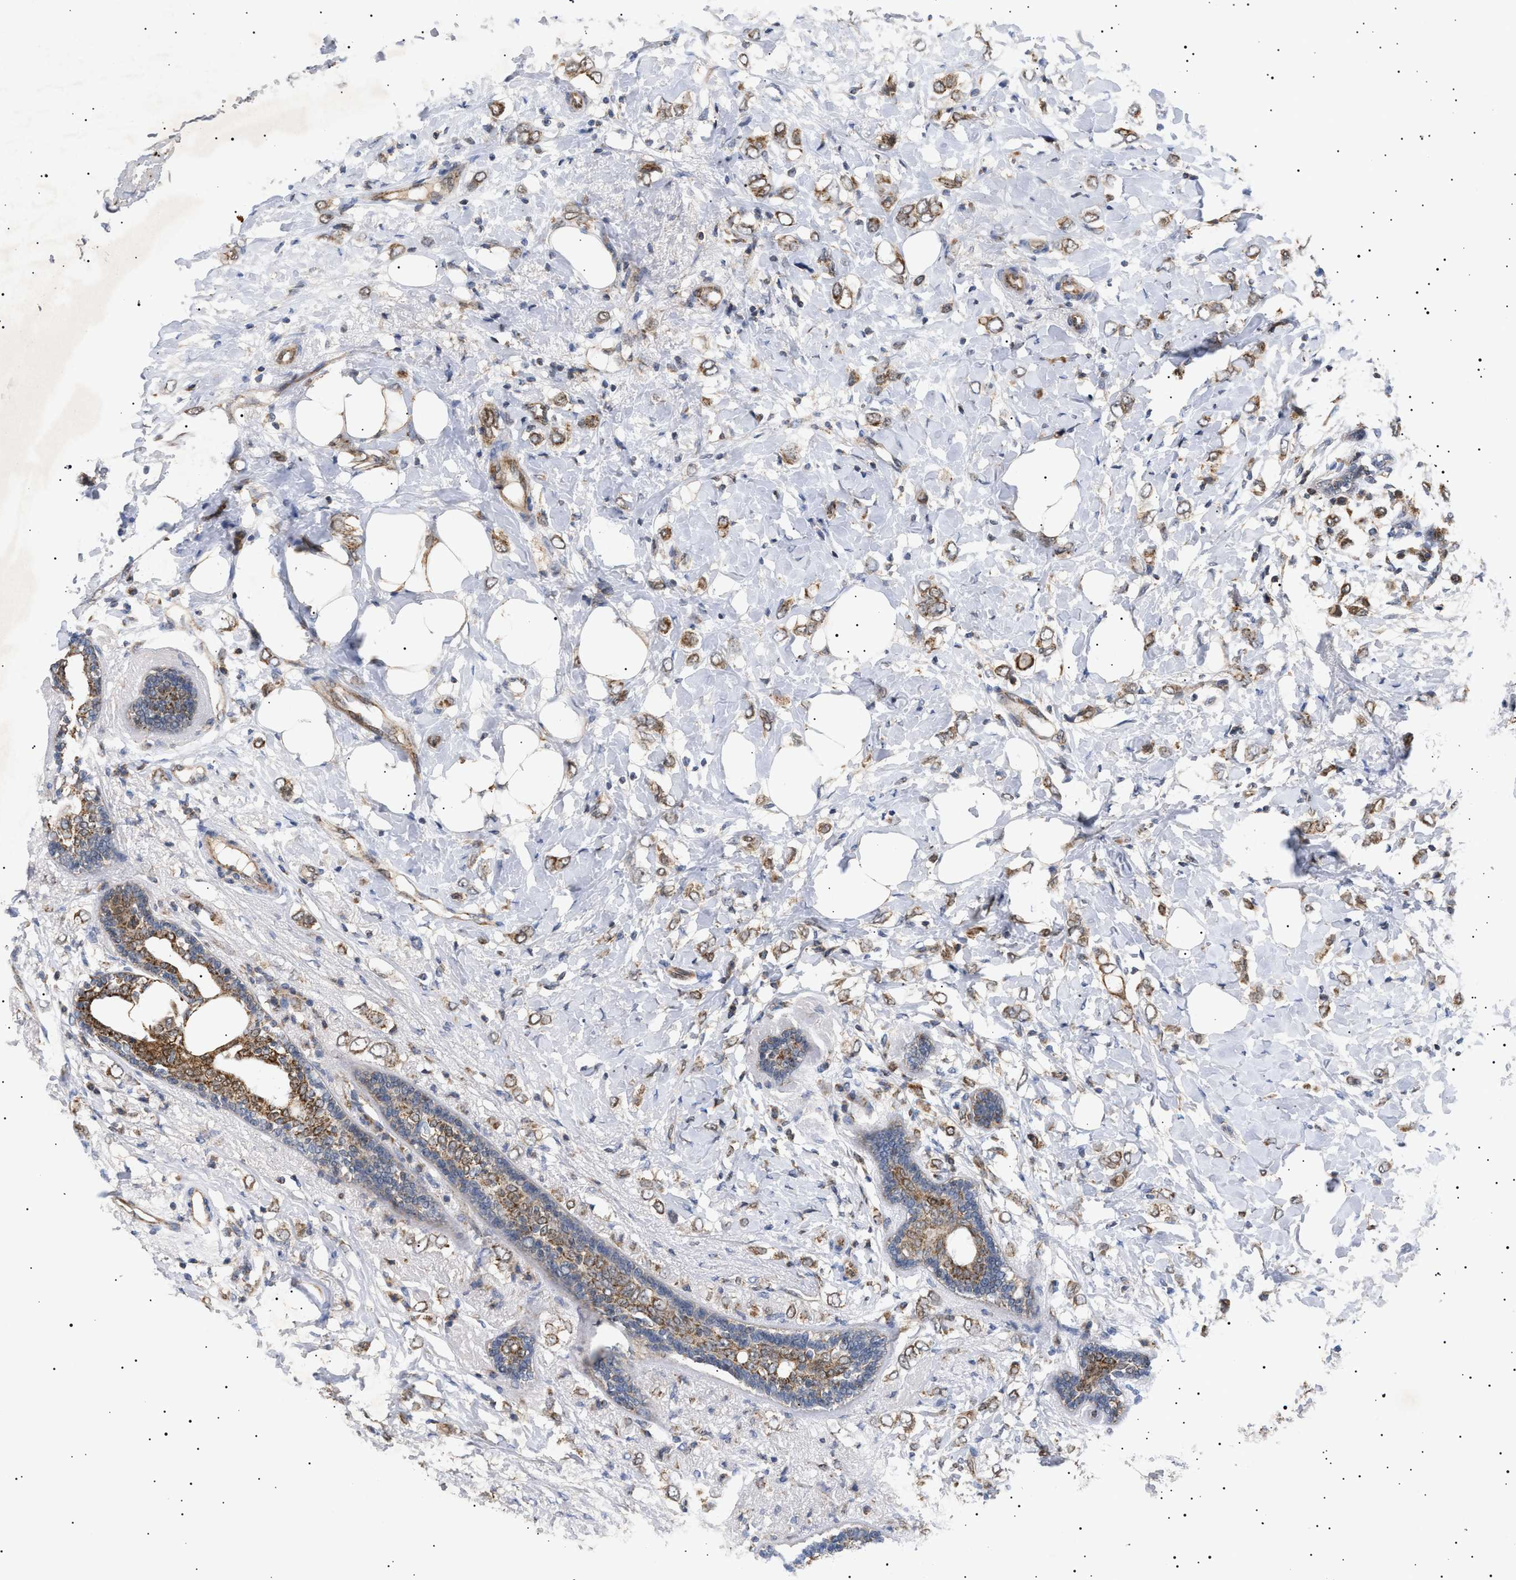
{"staining": {"intensity": "moderate", "quantity": ">75%", "location": "cytoplasmic/membranous"}, "tissue": "breast cancer", "cell_type": "Tumor cells", "image_type": "cancer", "snomed": [{"axis": "morphology", "description": "Normal tissue, NOS"}, {"axis": "morphology", "description": "Lobular carcinoma"}, {"axis": "topography", "description": "Breast"}], "caption": "IHC of human breast cancer displays medium levels of moderate cytoplasmic/membranous expression in about >75% of tumor cells.", "gene": "SIRT5", "patient": {"sex": "female", "age": 47}}